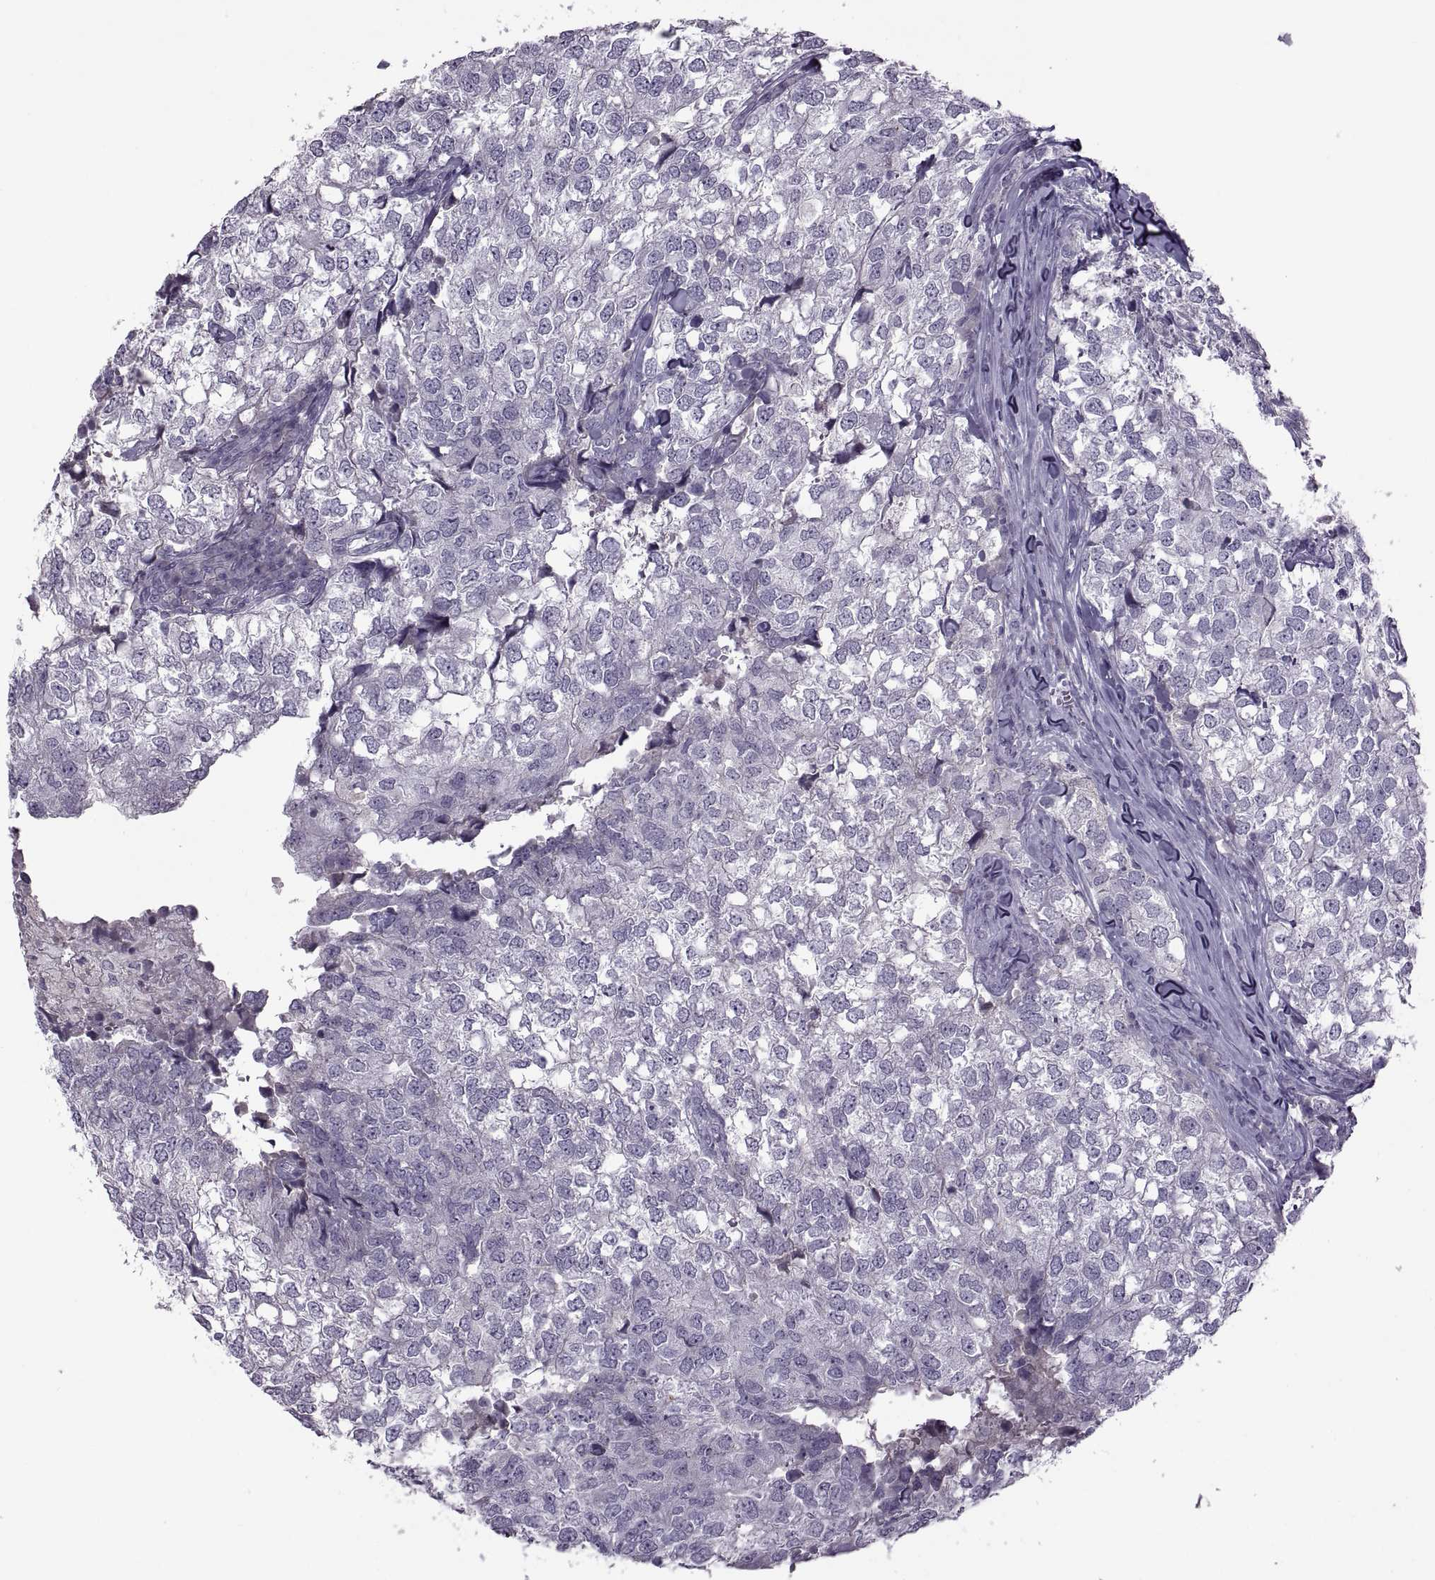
{"staining": {"intensity": "negative", "quantity": "none", "location": "none"}, "tissue": "breast cancer", "cell_type": "Tumor cells", "image_type": "cancer", "snomed": [{"axis": "morphology", "description": "Duct carcinoma"}, {"axis": "topography", "description": "Breast"}], "caption": "A photomicrograph of human intraductal carcinoma (breast) is negative for staining in tumor cells.", "gene": "RSPH6A", "patient": {"sex": "female", "age": 30}}